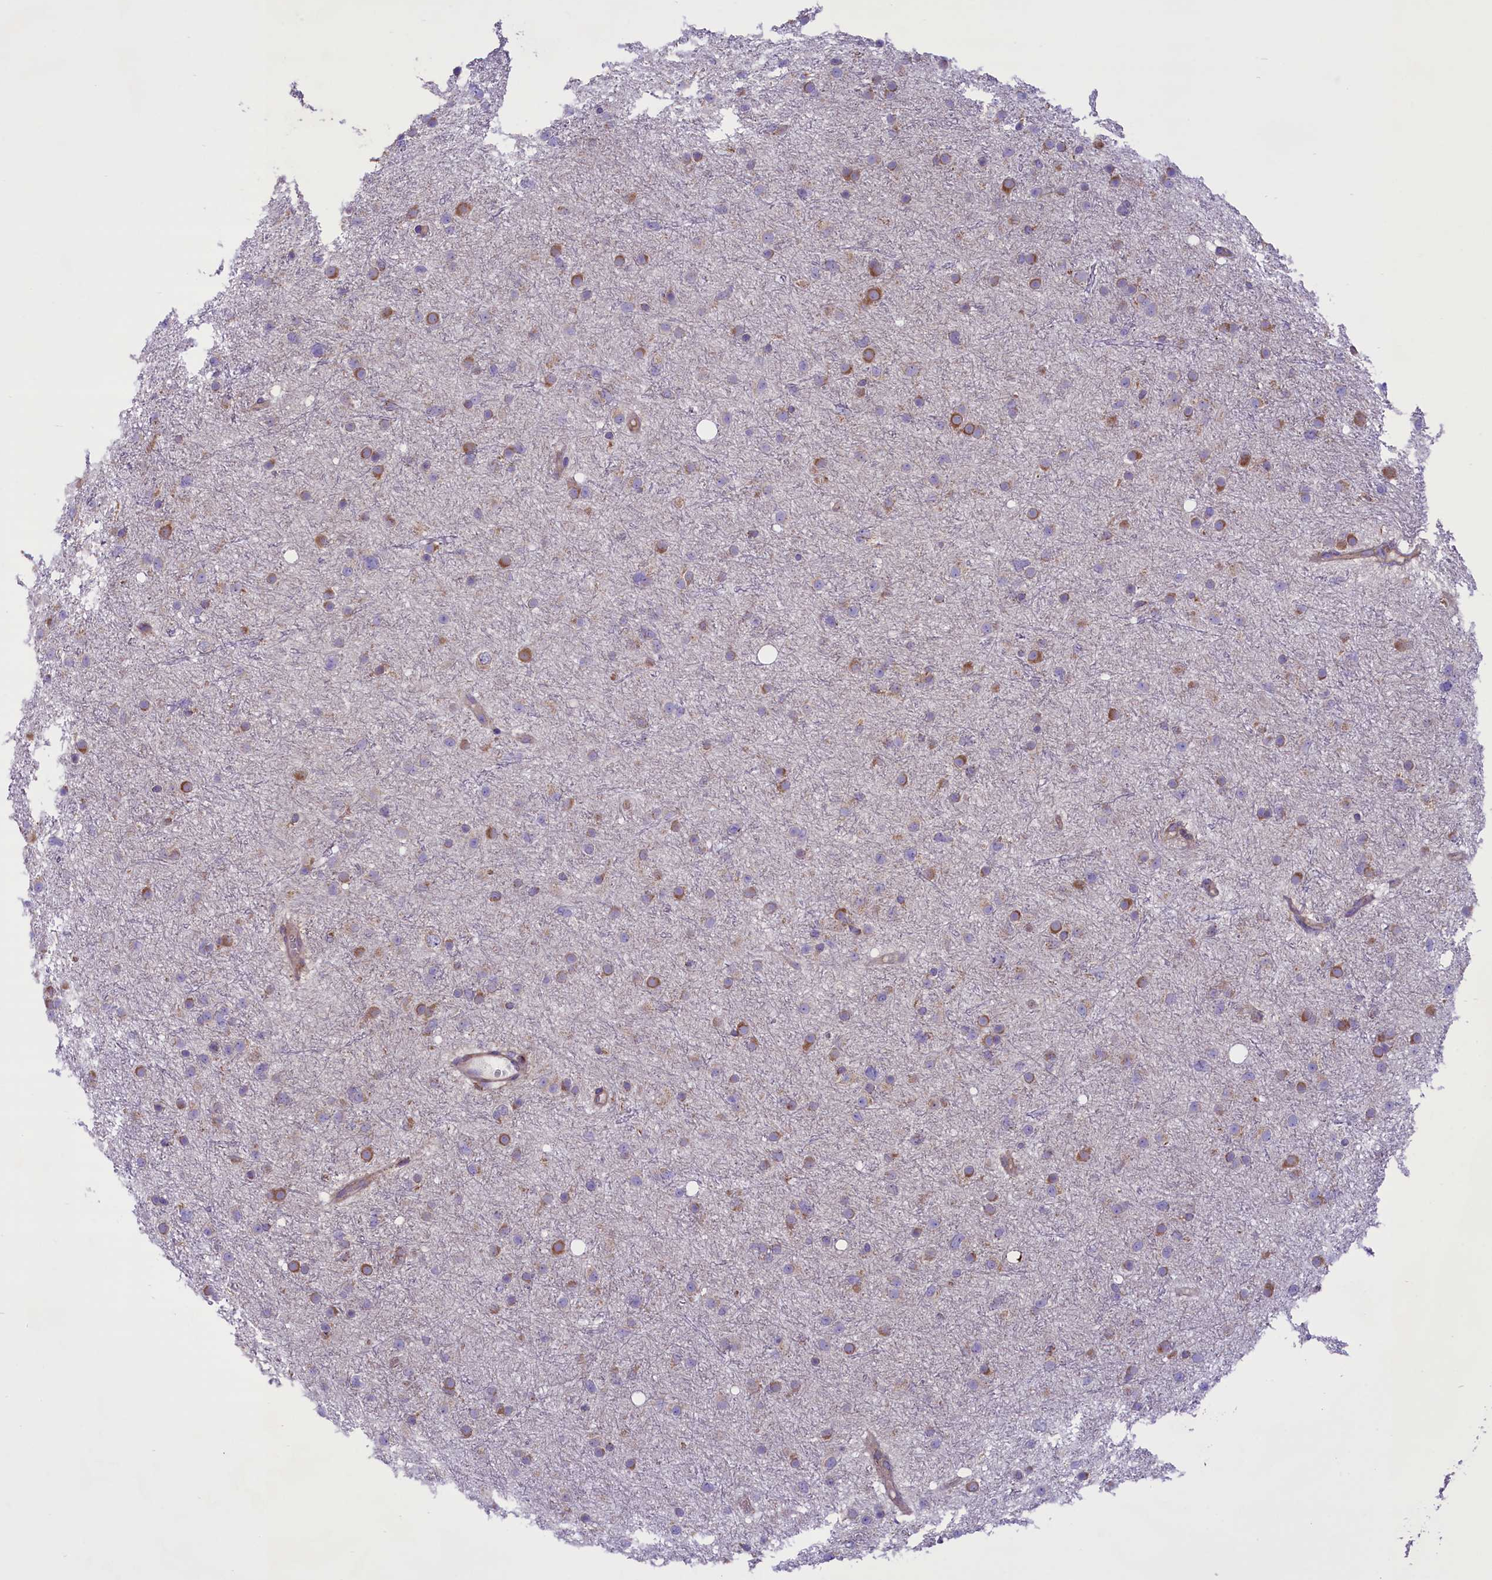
{"staining": {"intensity": "negative", "quantity": "none", "location": "none"}, "tissue": "glioma", "cell_type": "Tumor cells", "image_type": "cancer", "snomed": [{"axis": "morphology", "description": "Glioma, malignant, Low grade"}, {"axis": "topography", "description": "Cerebral cortex"}], "caption": "High magnification brightfield microscopy of malignant glioma (low-grade) stained with DAB (brown) and counterstained with hematoxylin (blue): tumor cells show no significant expression.", "gene": "PTPRU", "patient": {"sex": "female", "age": 39}}